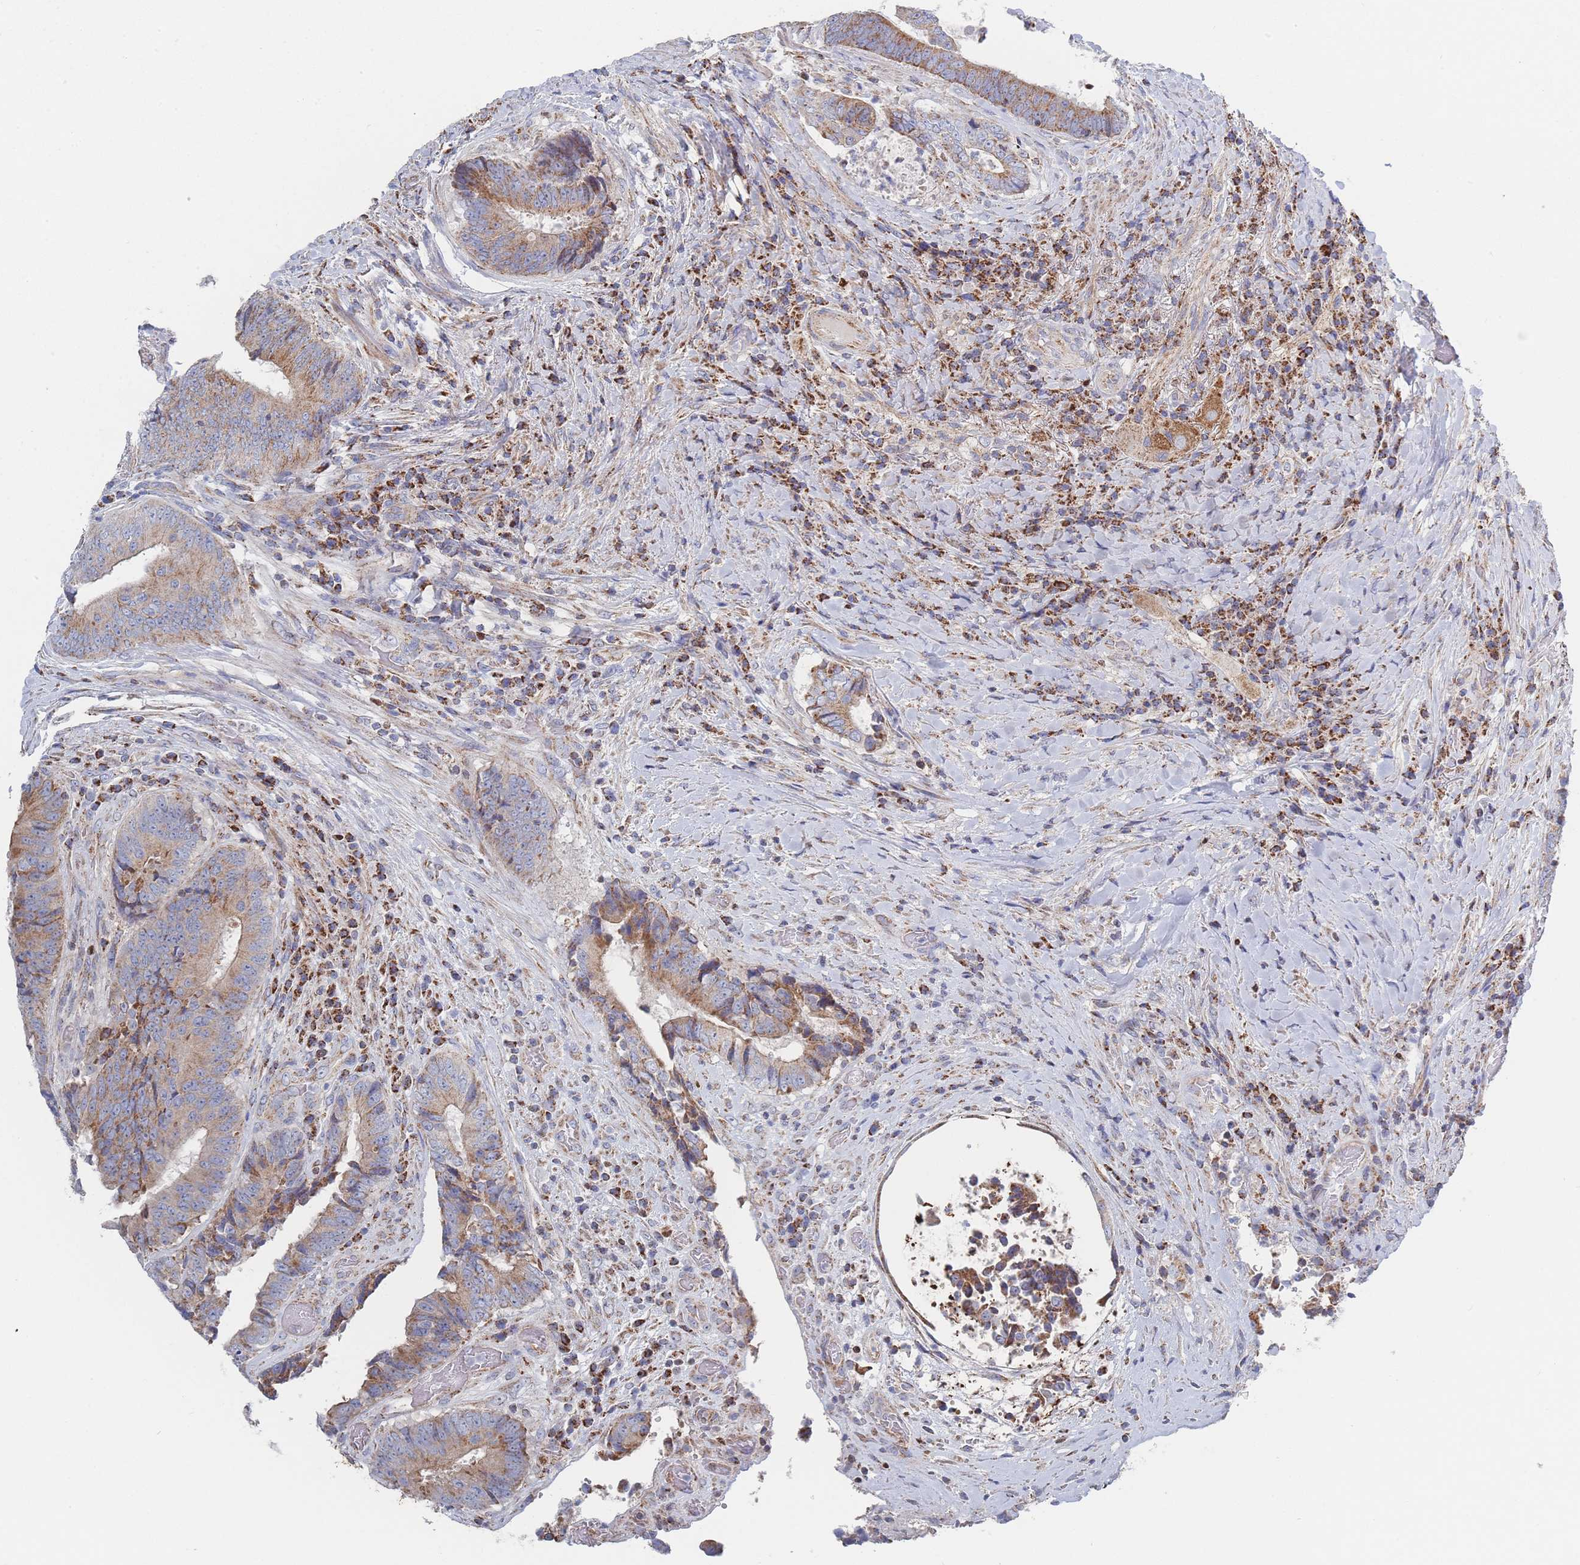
{"staining": {"intensity": "moderate", "quantity": "25%-75%", "location": "cytoplasmic/membranous"}, "tissue": "colorectal cancer", "cell_type": "Tumor cells", "image_type": "cancer", "snomed": [{"axis": "morphology", "description": "Adenocarcinoma, NOS"}, {"axis": "topography", "description": "Rectum"}], "caption": "An immunohistochemistry (IHC) micrograph of tumor tissue is shown. Protein staining in brown shows moderate cytoplasmic/membranous positivity in adenocarcinoma (colorectal) within tumor cells.", "gene": "IKZF4", "patient": {"sex": "male", "age": 72}}